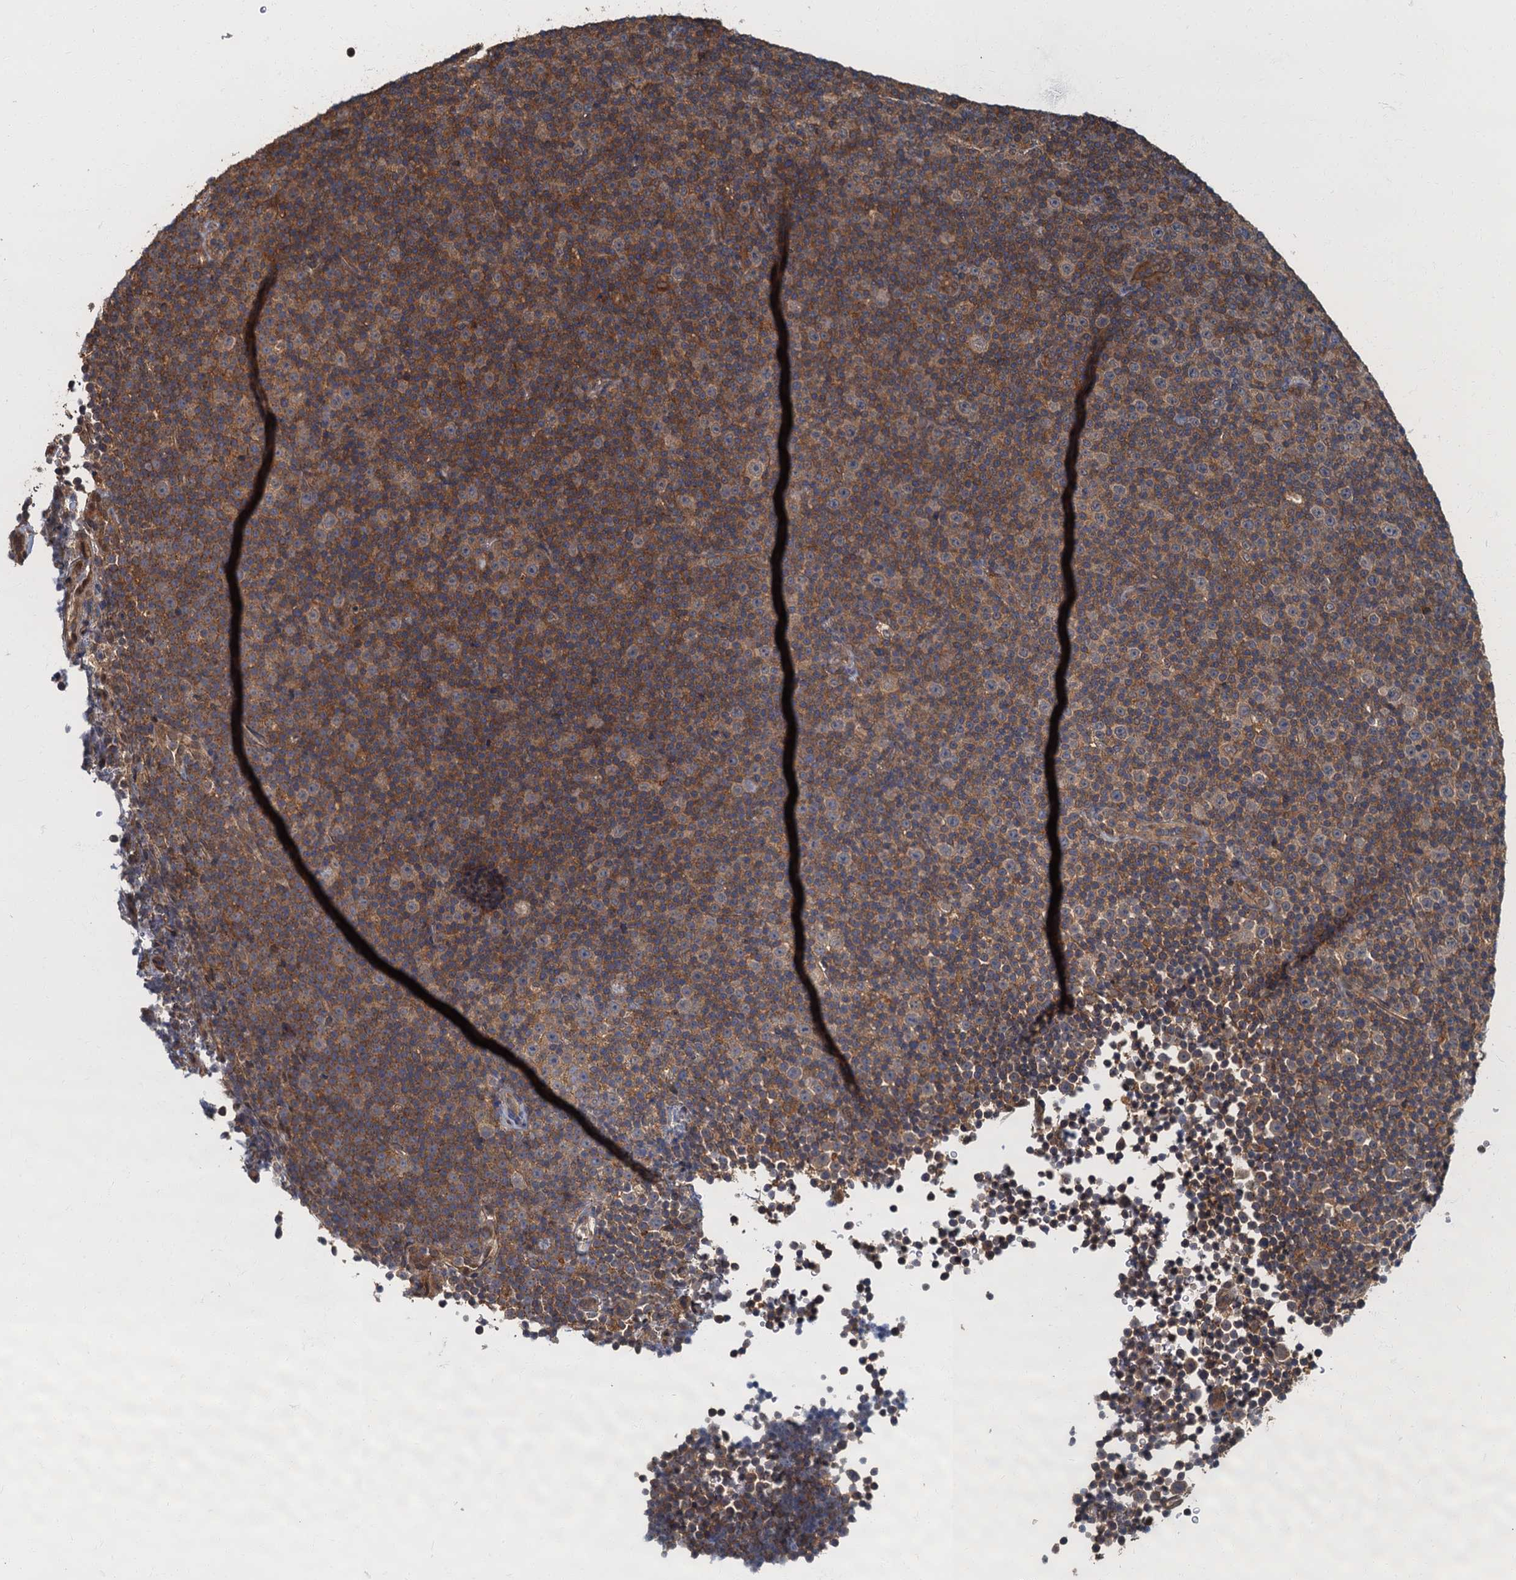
{"staining": {"intensity": "moderate", "quantity": ">75%", "location": "cytoplasmic/membranous"}, "tissue": "lymphoma", "cell_type": "Tumor cells", "image_type": "cancer", "snomed": [{"axis": "morphology", "description": "Malignant lymphoma, non-Hodgkin's type, Low grade"}, {"axis": "topography", "description": "Lymph node"}], "caption": "Protein analysis of low-grade malignant lymphoma, non-Hodgkin's type tissue shows moderate cytoplasmic/membranous staining in about >75% of tumor cells.", "gene": "TBCK", "patient": {"sex": "female", "age": 67}}